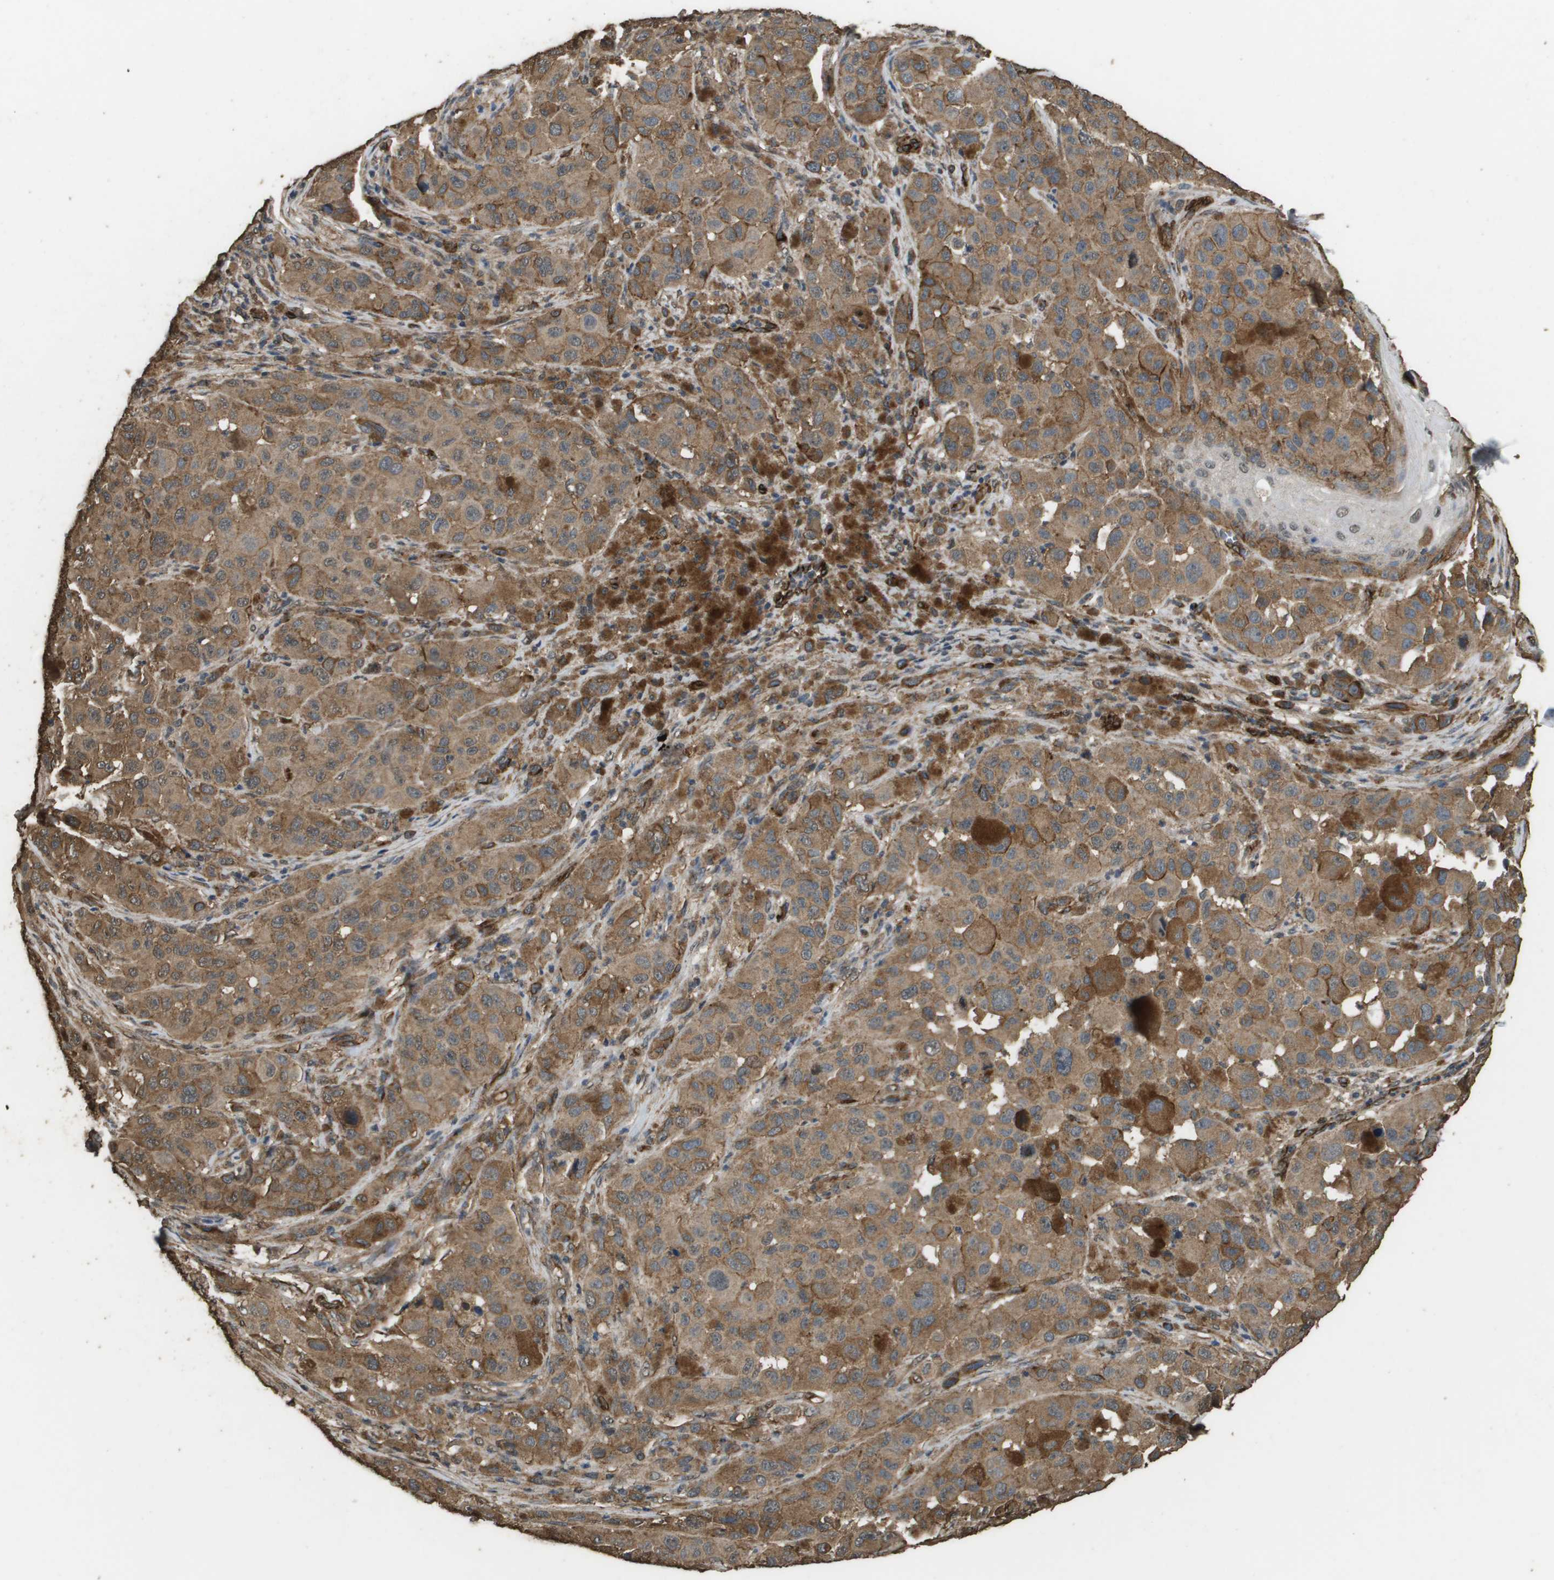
{"staining": {"intensity": "moderate", "quantity": ">75%", "location": "cytoplasmic/membranous"}, "tissue": "melanoma", "cell_type": "Tumor cells", "image_type": "cancer", "snomed": [{"axis": "morphology", "description": "Malignant melanoma, NOS"}, {"axis": "topography", "description": "Skin"}], "caption": "Immunohistochemical staining of human malignant melanoma reveals medium levels of moderate cytoplasmic/membranous protein positivity in about >75% of tumor cells.", "gene": "AAMP", "patient": {"sex": "male", "age": 96}}